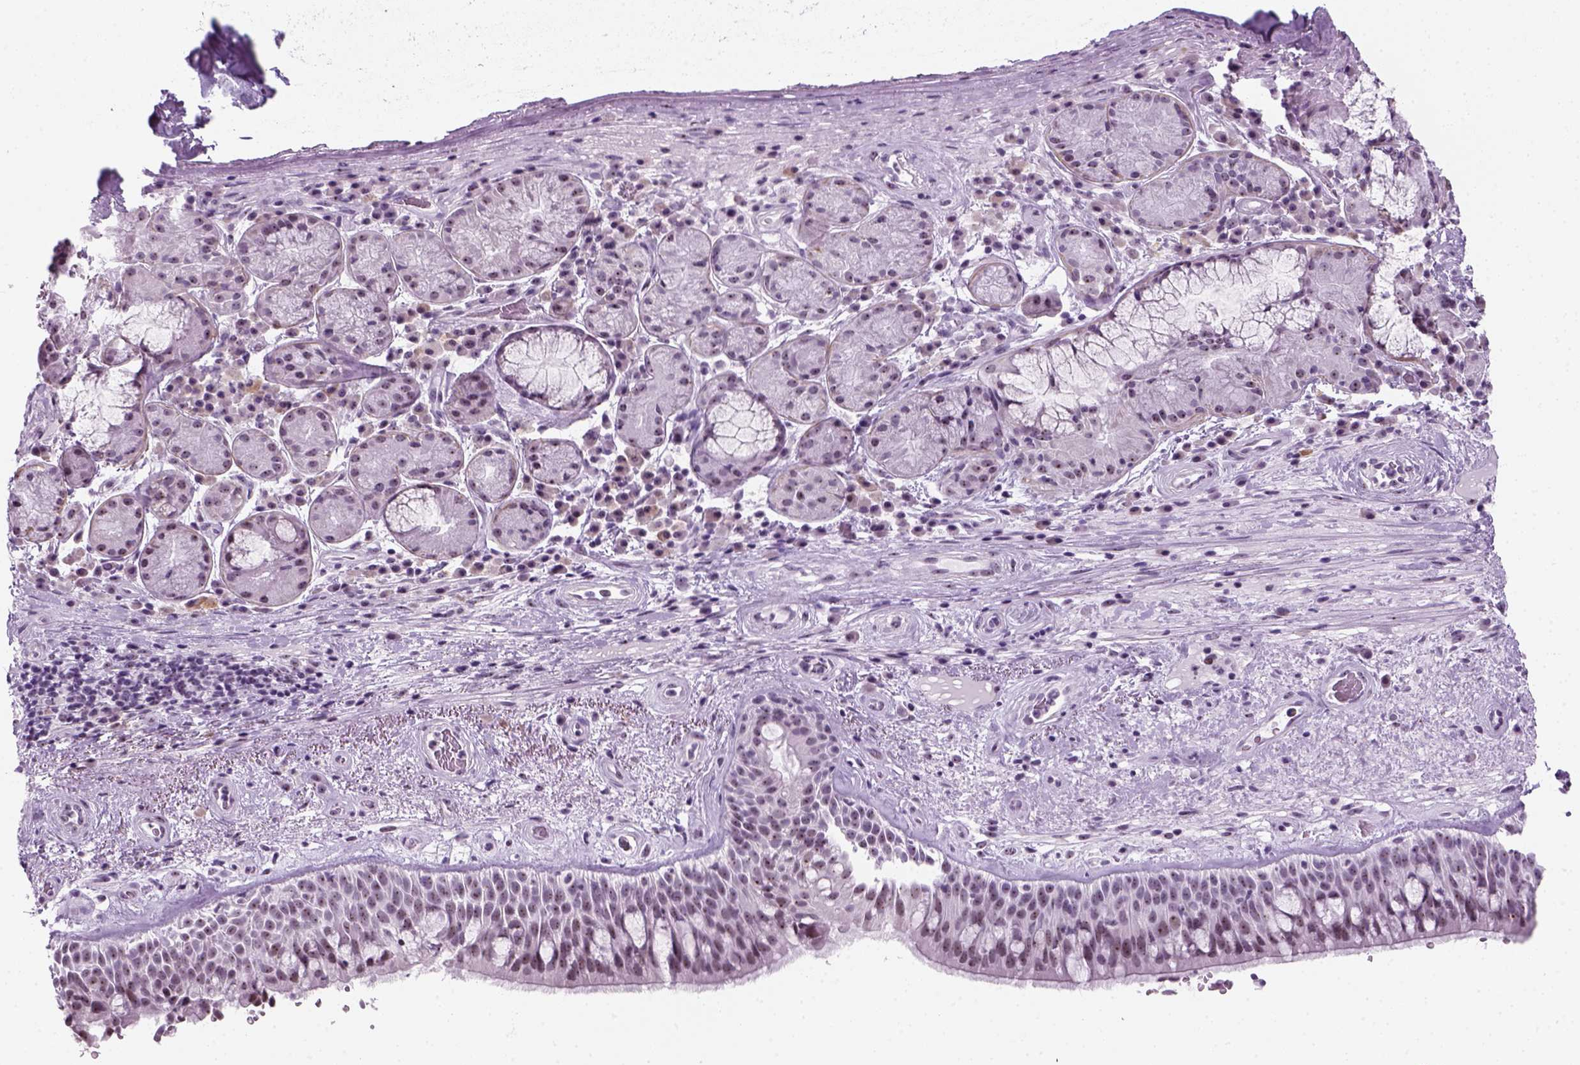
{"staining": {"intensity": "weak", "quantity": "25%-75%", "location": "nuclear"}, "tissue": "bronchus", "cell_type": "Respiratory epithelial cells", "image_type": "normal", "snomed": [{"axis": "morphology", "description": "Normal tissue, NOS"}, {"axis": "topography", "description": "Bronchus"}], "caption": "This micrograph displays normal bronchus stained with immunohistochemistry (IHC) to label a protein in brown. The nuclear of respiratory epithelial cells show weak positivity for the protein. Nuclei are counter-stained blue.", "gene": "ZNF865", "patient": {"sex": "male", "age": 48}}